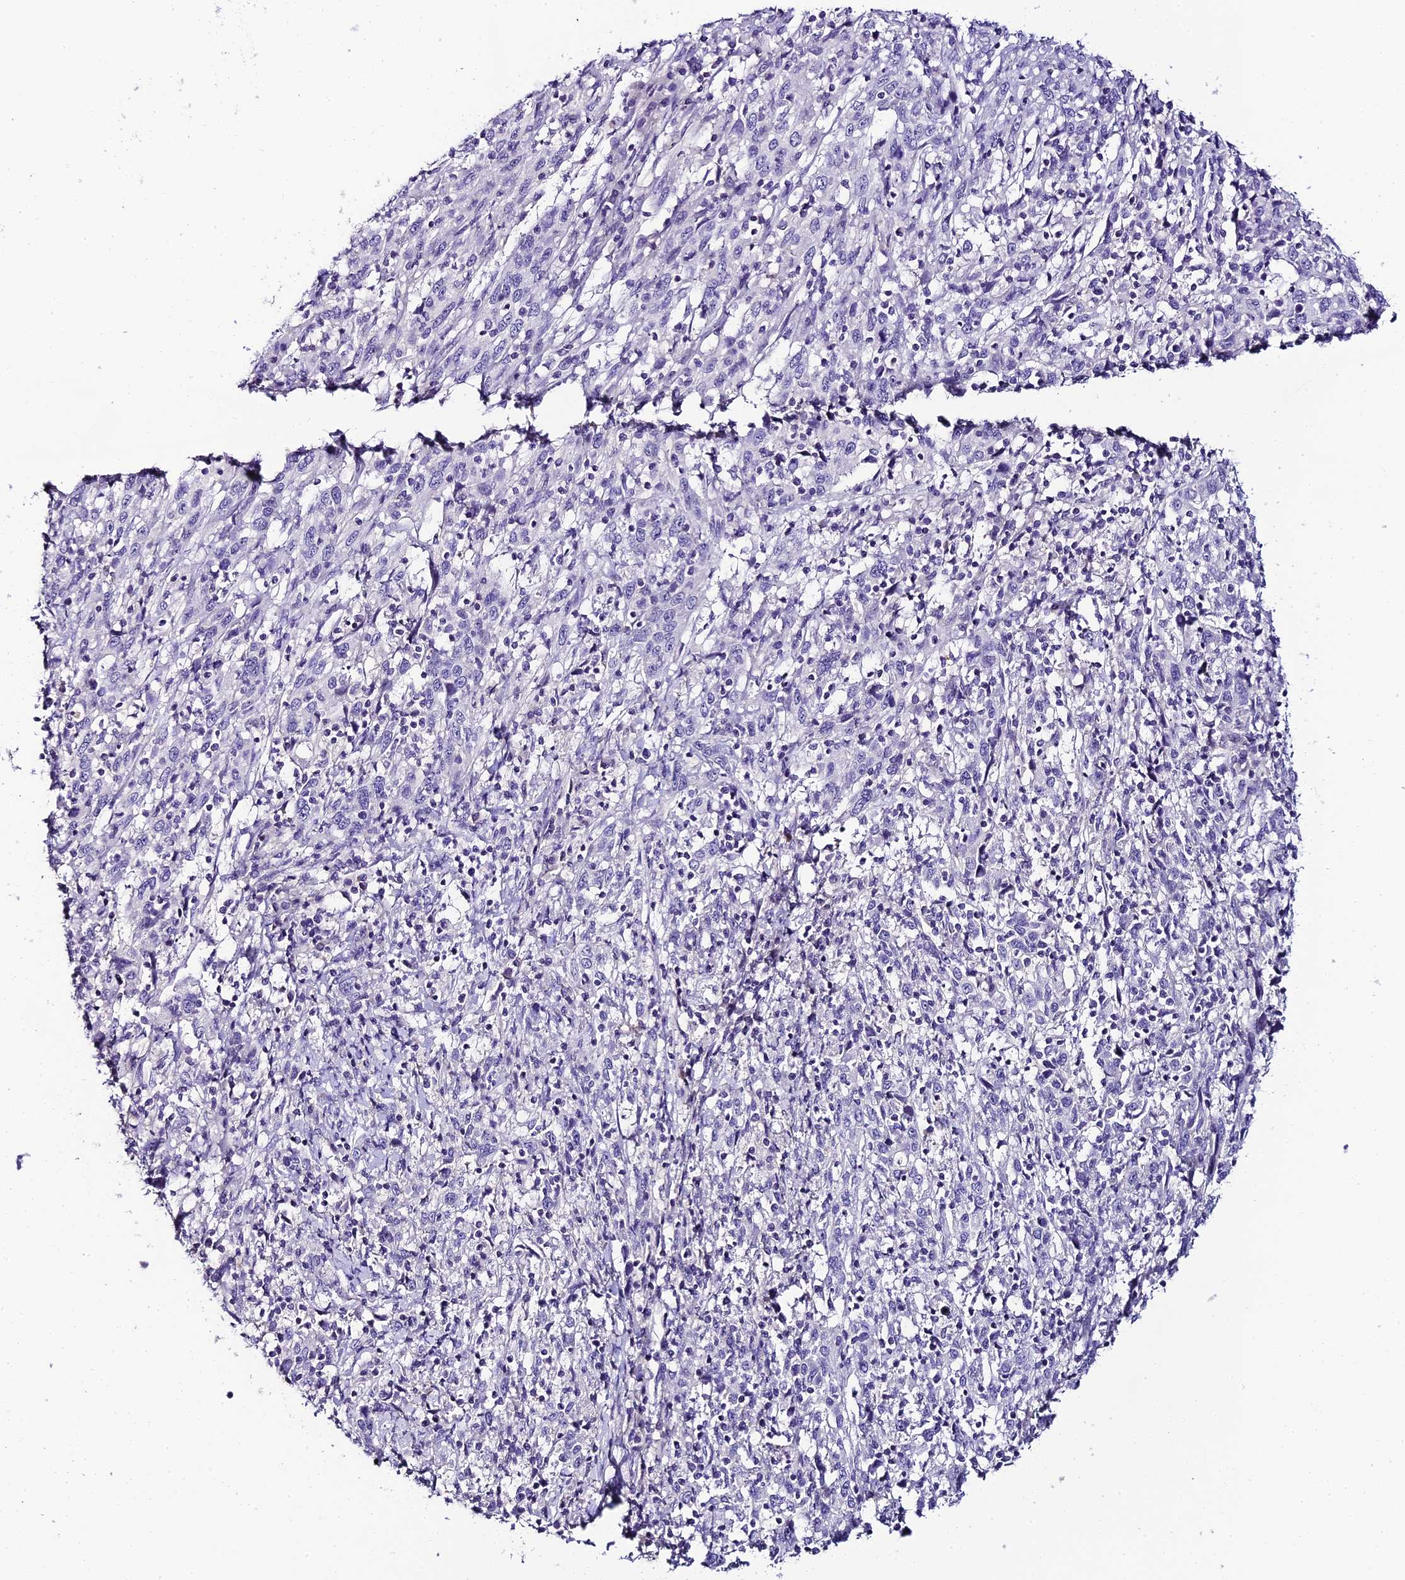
{"staining": {"intensity": "negative", "quantity": "none", "location": "none"}, "tissue": "cervical cancer", "cell_type": "Tumor cells", "image_type": "cancer", "snomed": [{"axis": "morphology", "description": "Squamous cell carcinoma, NOS"}, {"axis": "topography", "description": "Cervix"}], "caption": "Photomicrograph shows no significant protein expression in tumor cells of squamous cell carcinoma (cervical).", "gene": "C12orf29", "patient": {"sex": "female", "age": 46}}